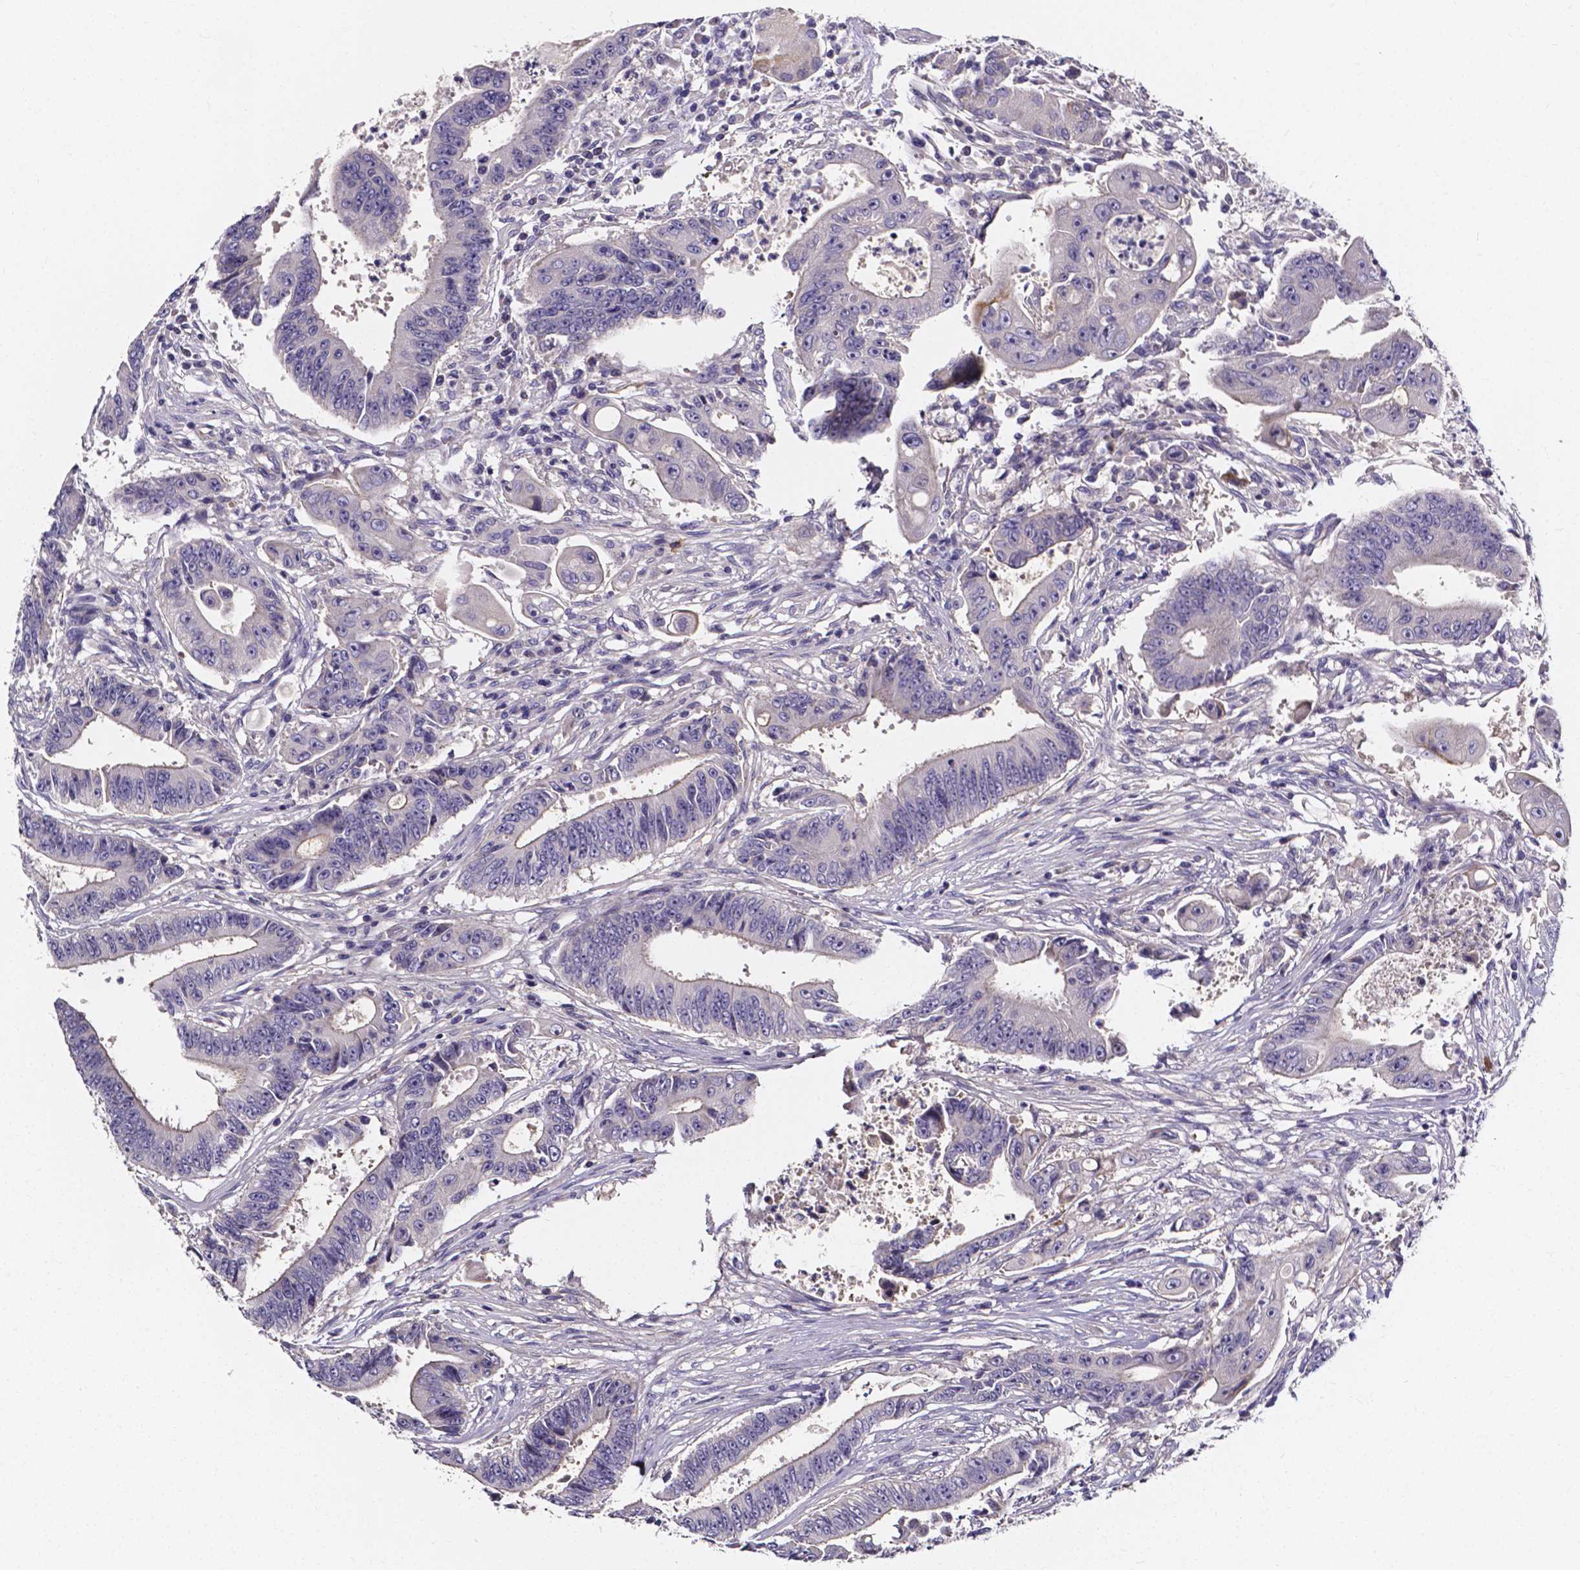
{"staining": {"intensity": "negative", "quantity": "none", "location": "none"}, "tissue": "colorectal cancer", "cell_type": "Tumor cells", "image_type": "cancer", "snomed": [{"axis": "morphology", "description": "Adenocarcinoma, NOS"}, {"axis": "topography", "description": "Rectum"}], "caption": "Tumor cells show no significant protein staining in colorectal cancer.", "gene": "CACNG8", "patient": {"sex": "male", "age": 54}}